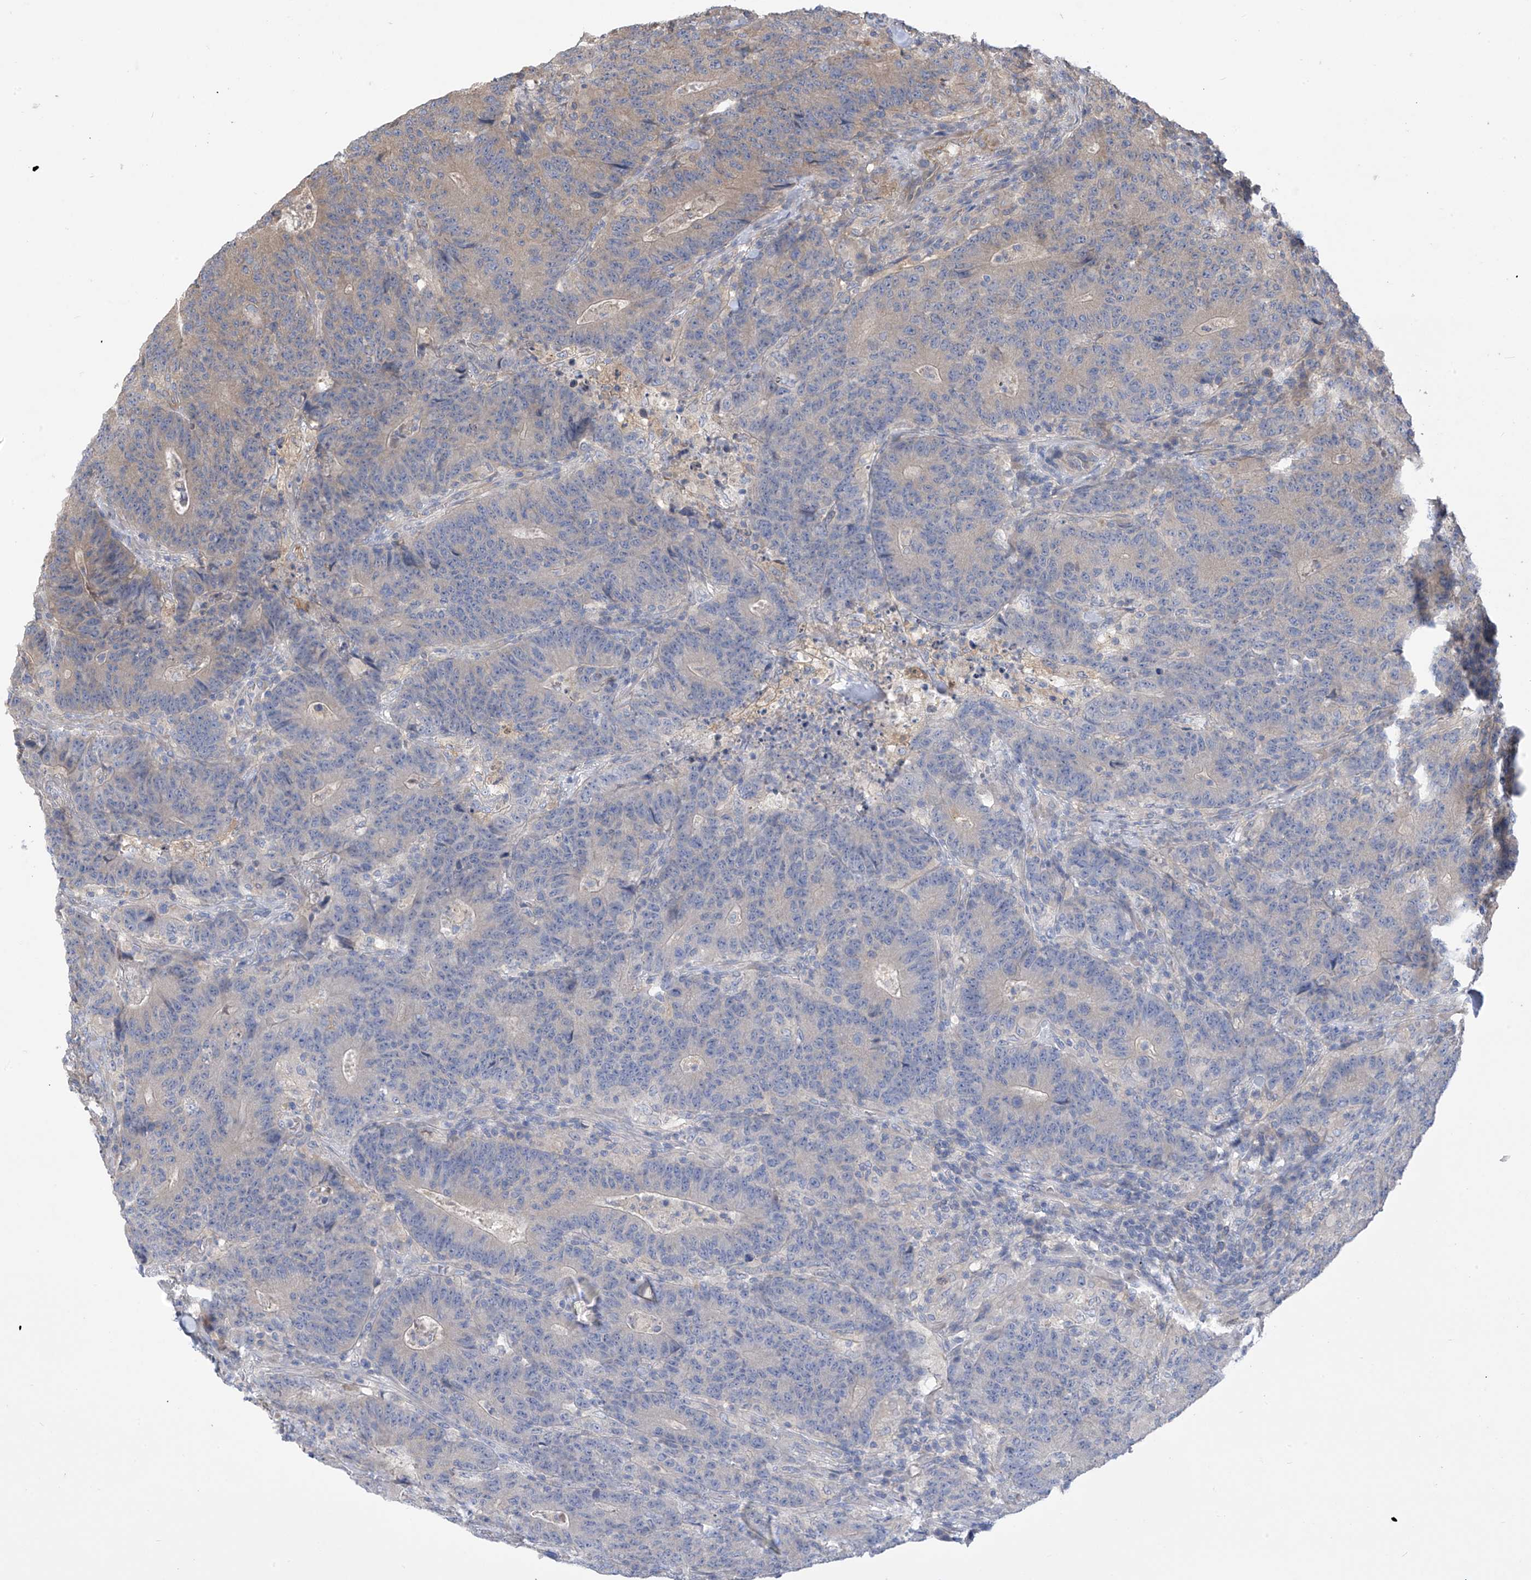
{"staining": {"intensity": "weak", "quantity": "<25%", "location": "cytoplasmic/membranous"}, "tissue": "colorectal cancer", "cell_type": "Tumor cells", "image_type": "cancer", "snomed": [{"axis": "morphology", "description": "Normal tissue, NOS"}, {"axis": "morphology", "description": "Adenocarcinoma, NOS"}, {"axis": "topography", "description": "Colon"}], "caption": "There is no significant staining in tumor cells of adenocarcinoma (colorectal).", "gene": "PHACTR4", "patient": {"sex": "female", "age": 75}}